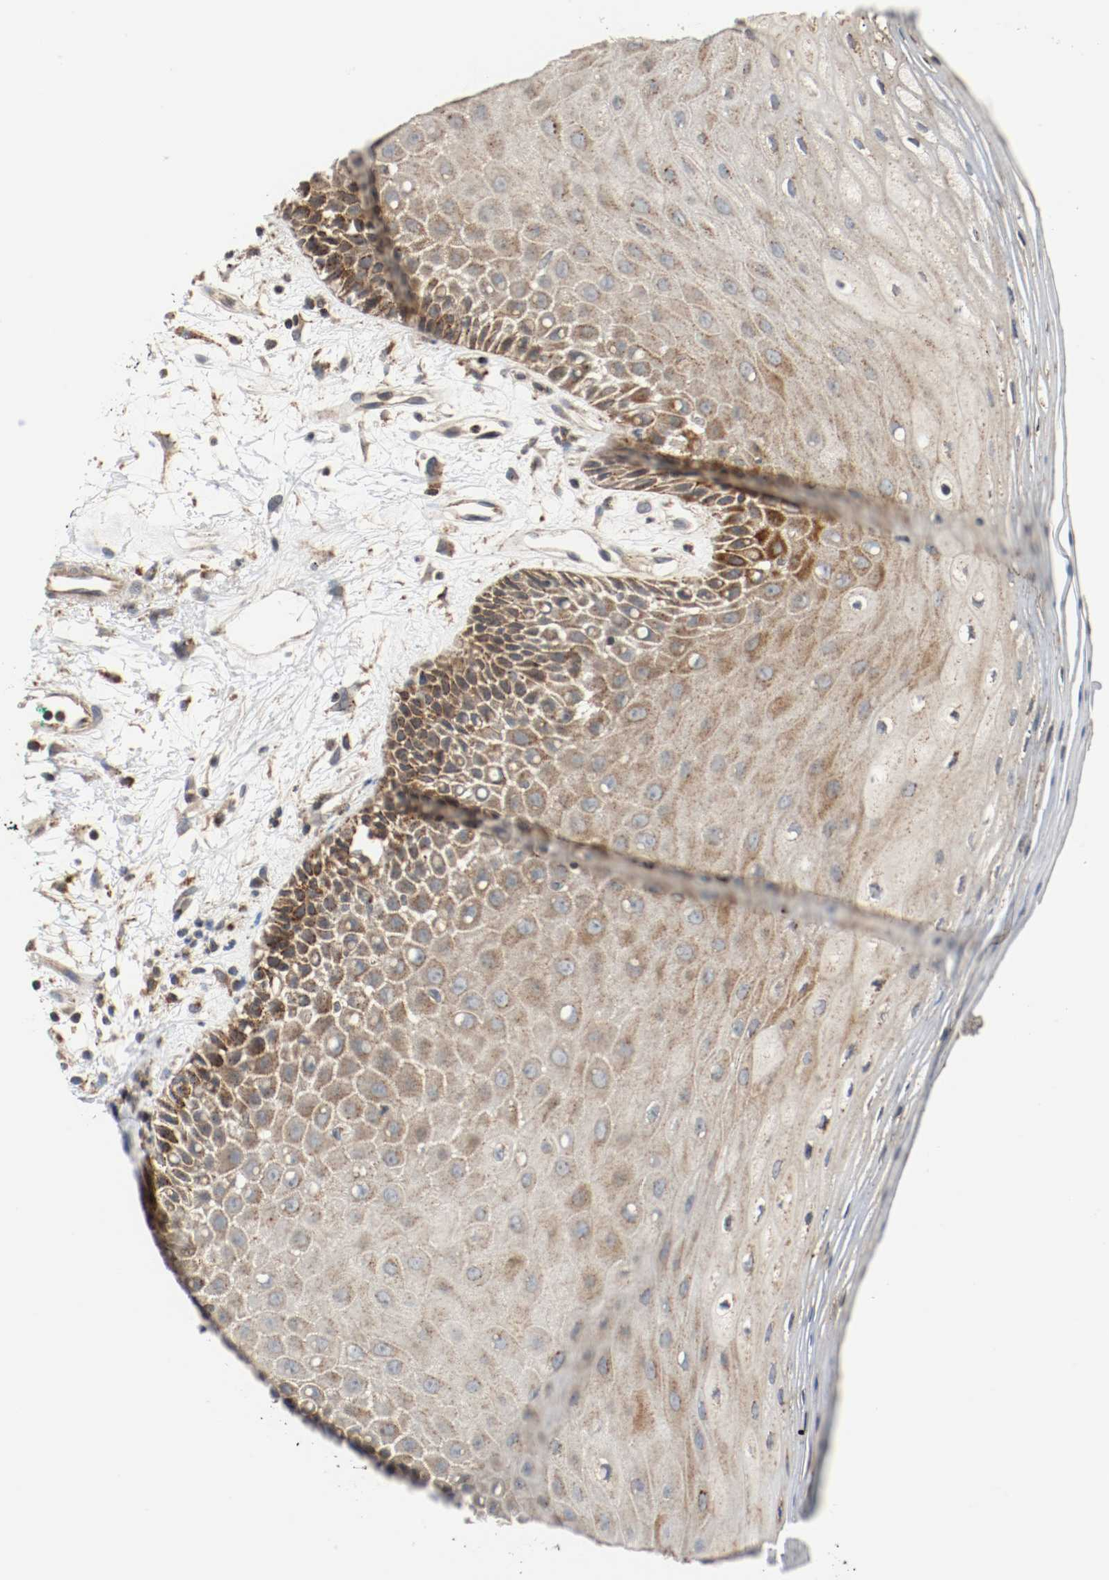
{"staining": {"intensity": "moderate", "quantity": ">75%", "location": "cytoplasmic/membranous"}, "tissue": "oral mucosa", "cell_type": "Squamous epithelial cells", "image_type": "normal", "snomed": [{"axis": "morphology", "description": "Normal tissue, NOS"}, {"axis": "morphology", "description": "Squamous cell carcinoma, NOS"}, {"axis": "topography", "description": "Skeletal muscle"}, {"axis": "topography", "description": "Oral tissue"}, {"axis": "topography", "description": "Head-Neck"}], "caption": "Protein analysis of unremarkable oral mucosa exhibits moderate cytoplasmic/membranous staining in approximately >75% of squamous epithelial cells.", "gene": "LAMP2", "patient": {"sex": "female", "age": 84}}